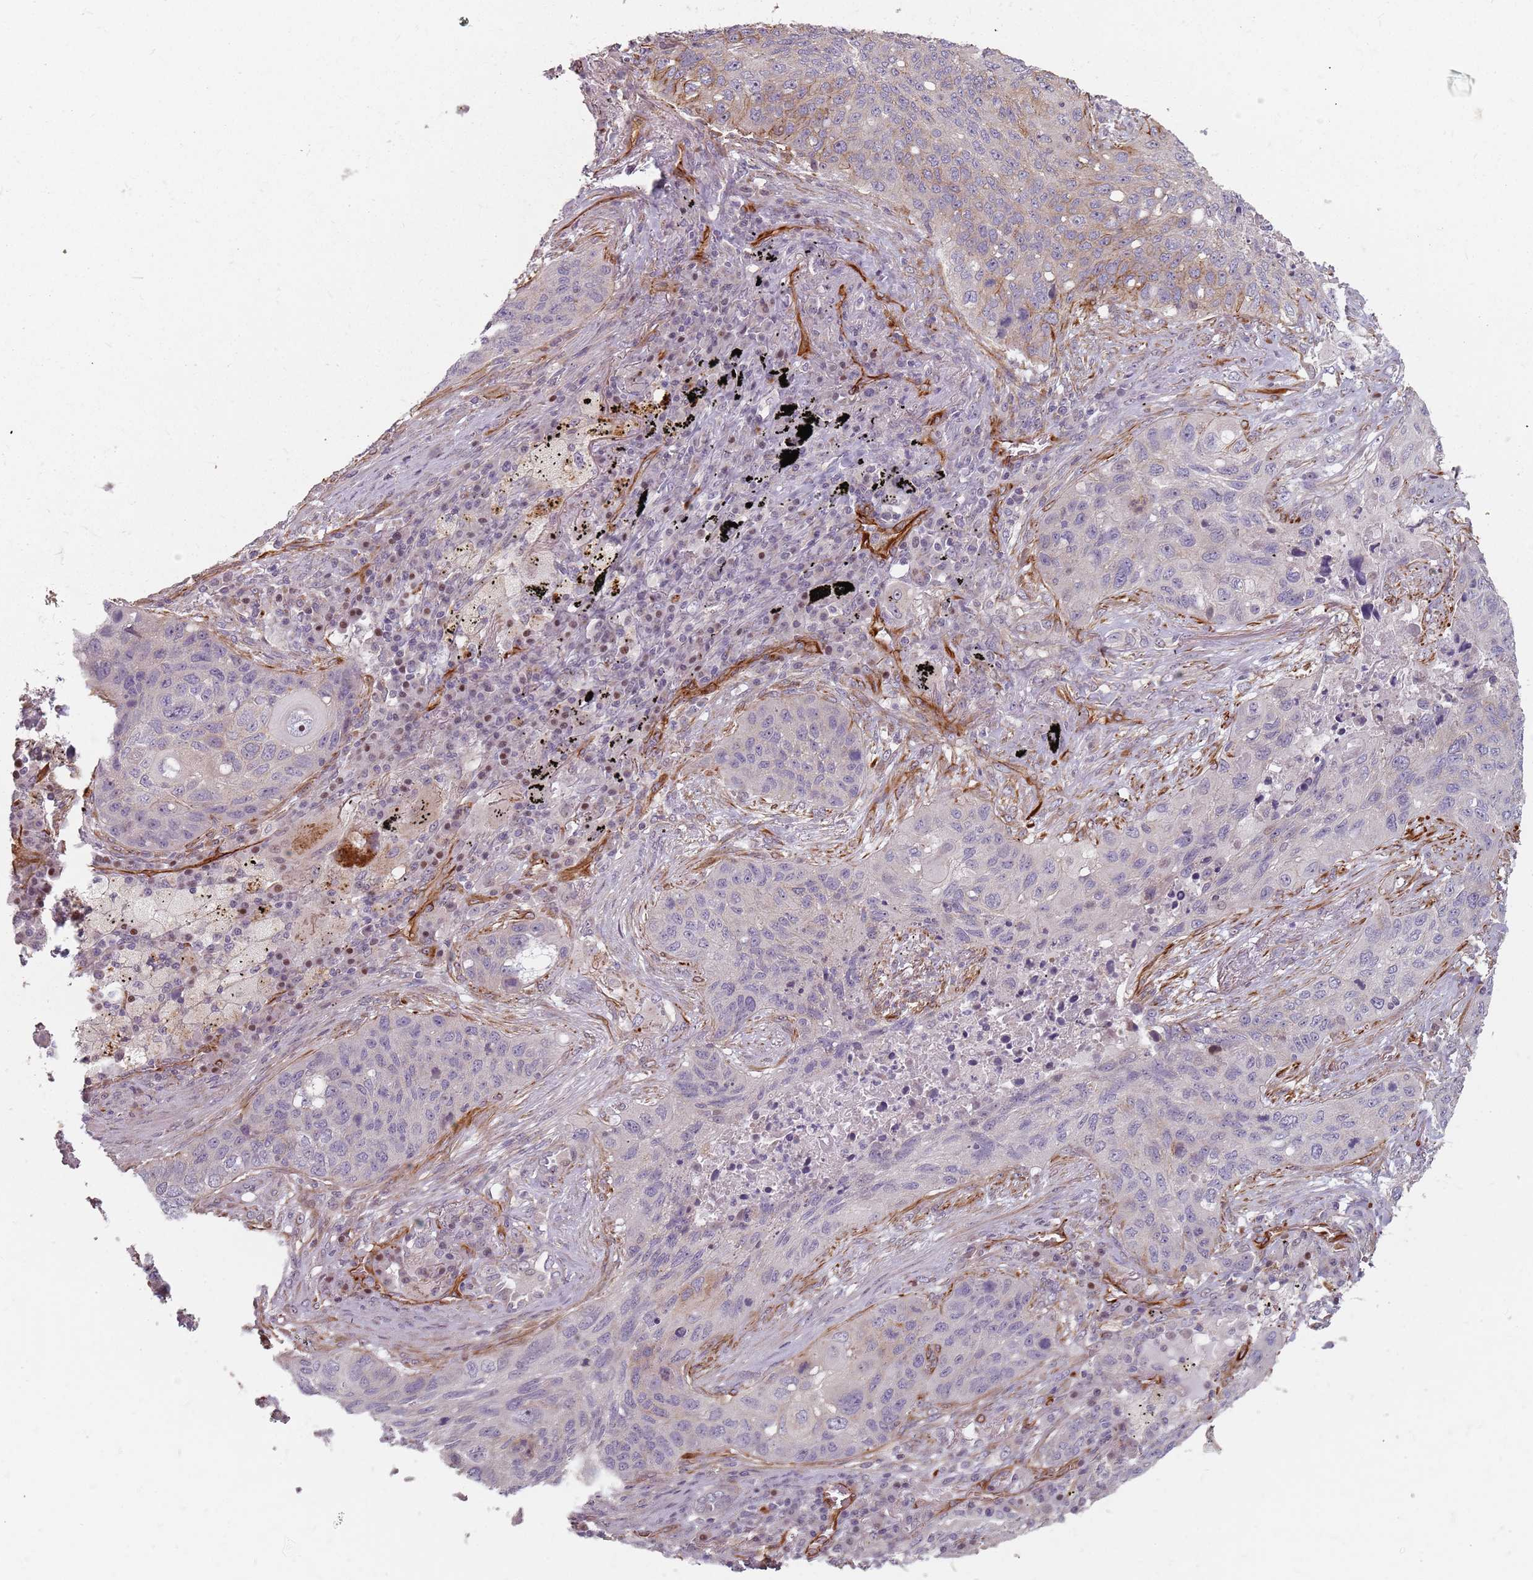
{"staining": {"intensity": "moderate", "quantity": "<25%", "location": "cytoplasmic/membranous"}, "tissue": "lung cancer", "cell_type": "Tumor cells", "image_type": "cancer", "snomed": [{"axis": "morphology", "description": "Squamous cell carcinoma, NOS"}, {"axis": "topography", "description": "Lung"}], "caption": "Lung squamous cell carcinoma stained for a protein (brown) displays moderate cytoplasmic/membranous positive positivity in about <25% of tumor cells.", "gene": "GAS2L3", "patient": {"sex": "female", "age": 63}}